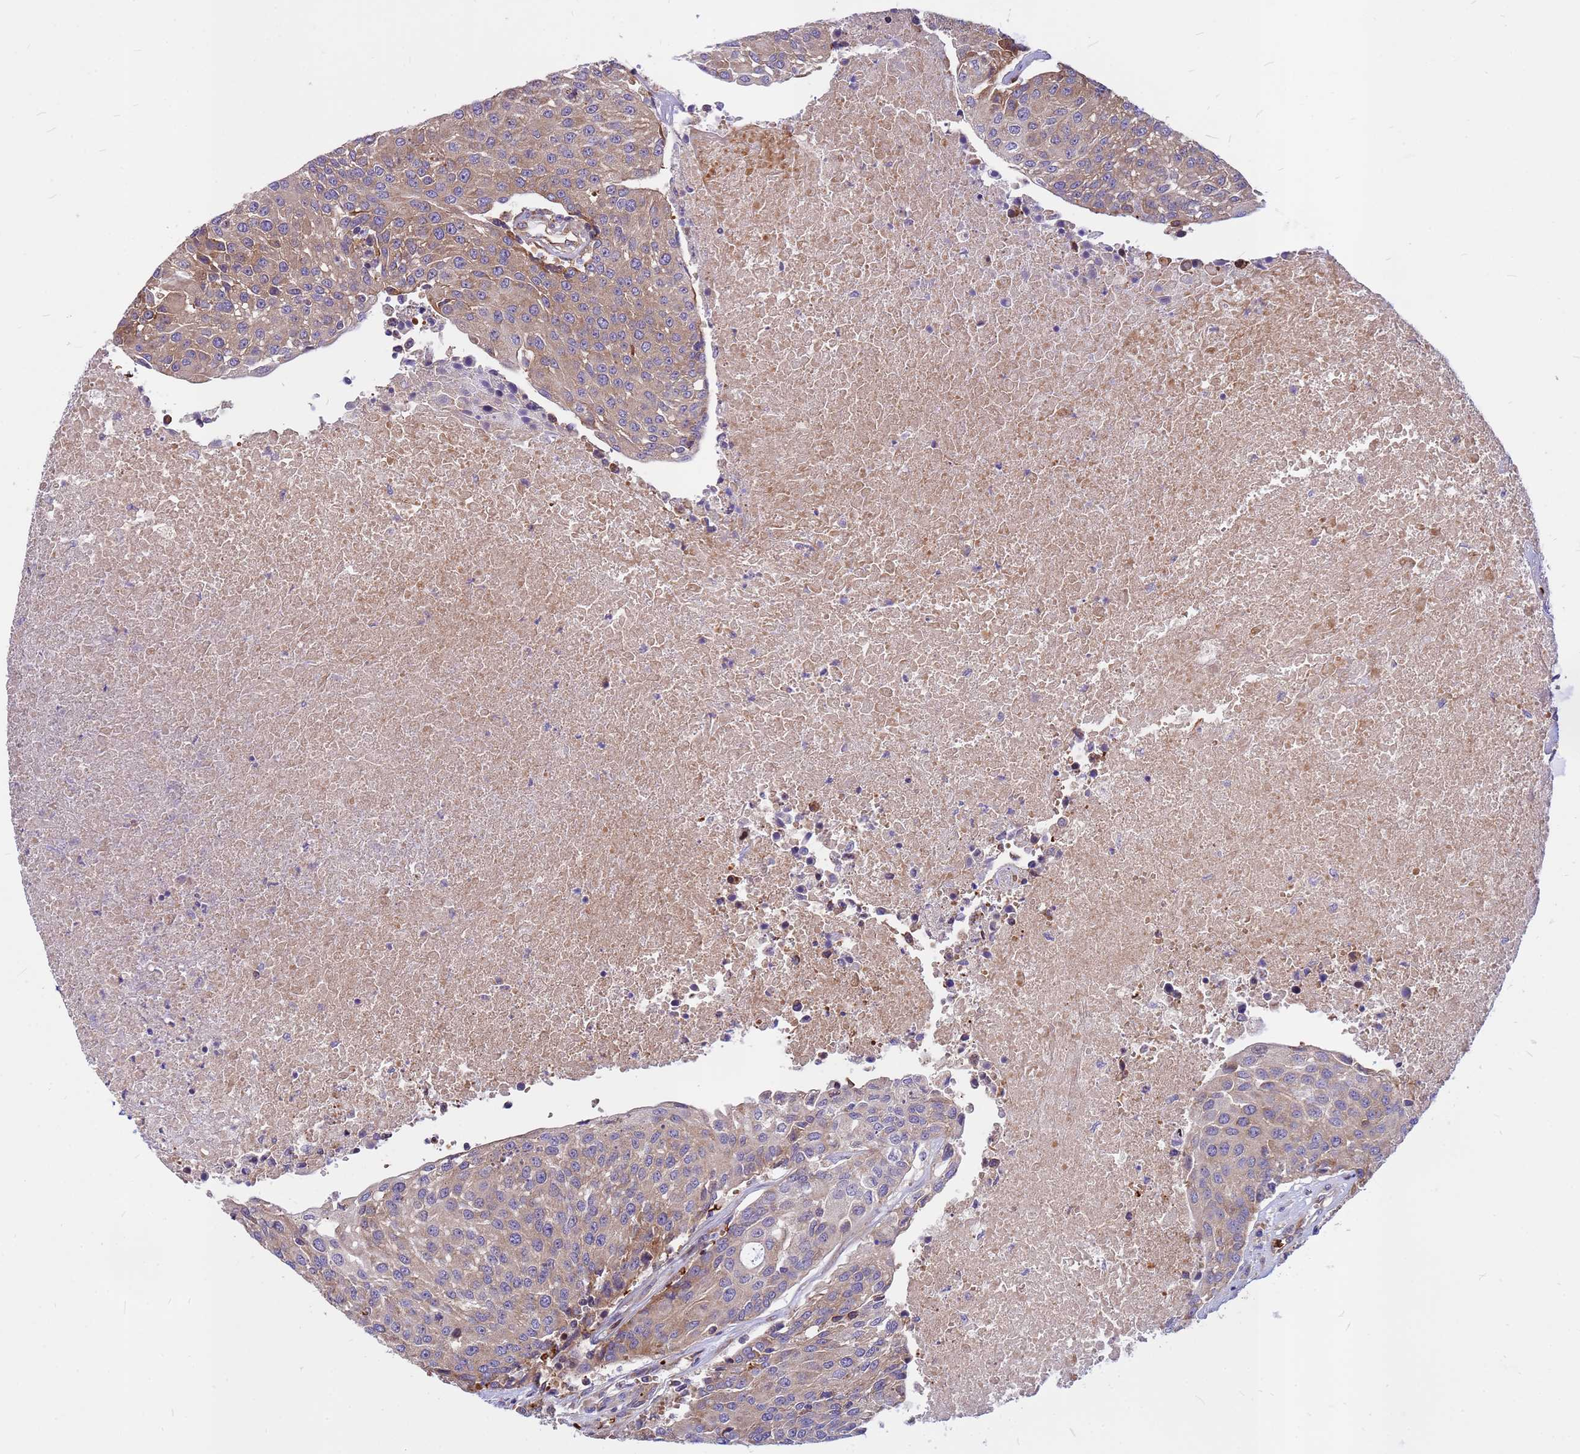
{"staining": {"intensity": "strong", "quantity": "<25%", "location": "cytoplasmic/membranous"}, "tissue": "urothelial cancer", "cell_type": "Tumor cells", "image_type": "cancer", "snomed": [{"axis": "morphology", "description": "Urothelial carcinoma, High grade"}, {"axis": "topography", "description": "Urinary bladder"}], "caption": "Protein staining by IHC exhibits strong cytoplasmic/membranous expression in about <25% of tumor cells in urothelial cancer. (DAB (3,3'-diaminobenzidine) IHC, brown staining for protein, blue staining for nuclei).", "gene": "ZNF669", "patient": {"sex": "female", "age": 85}}